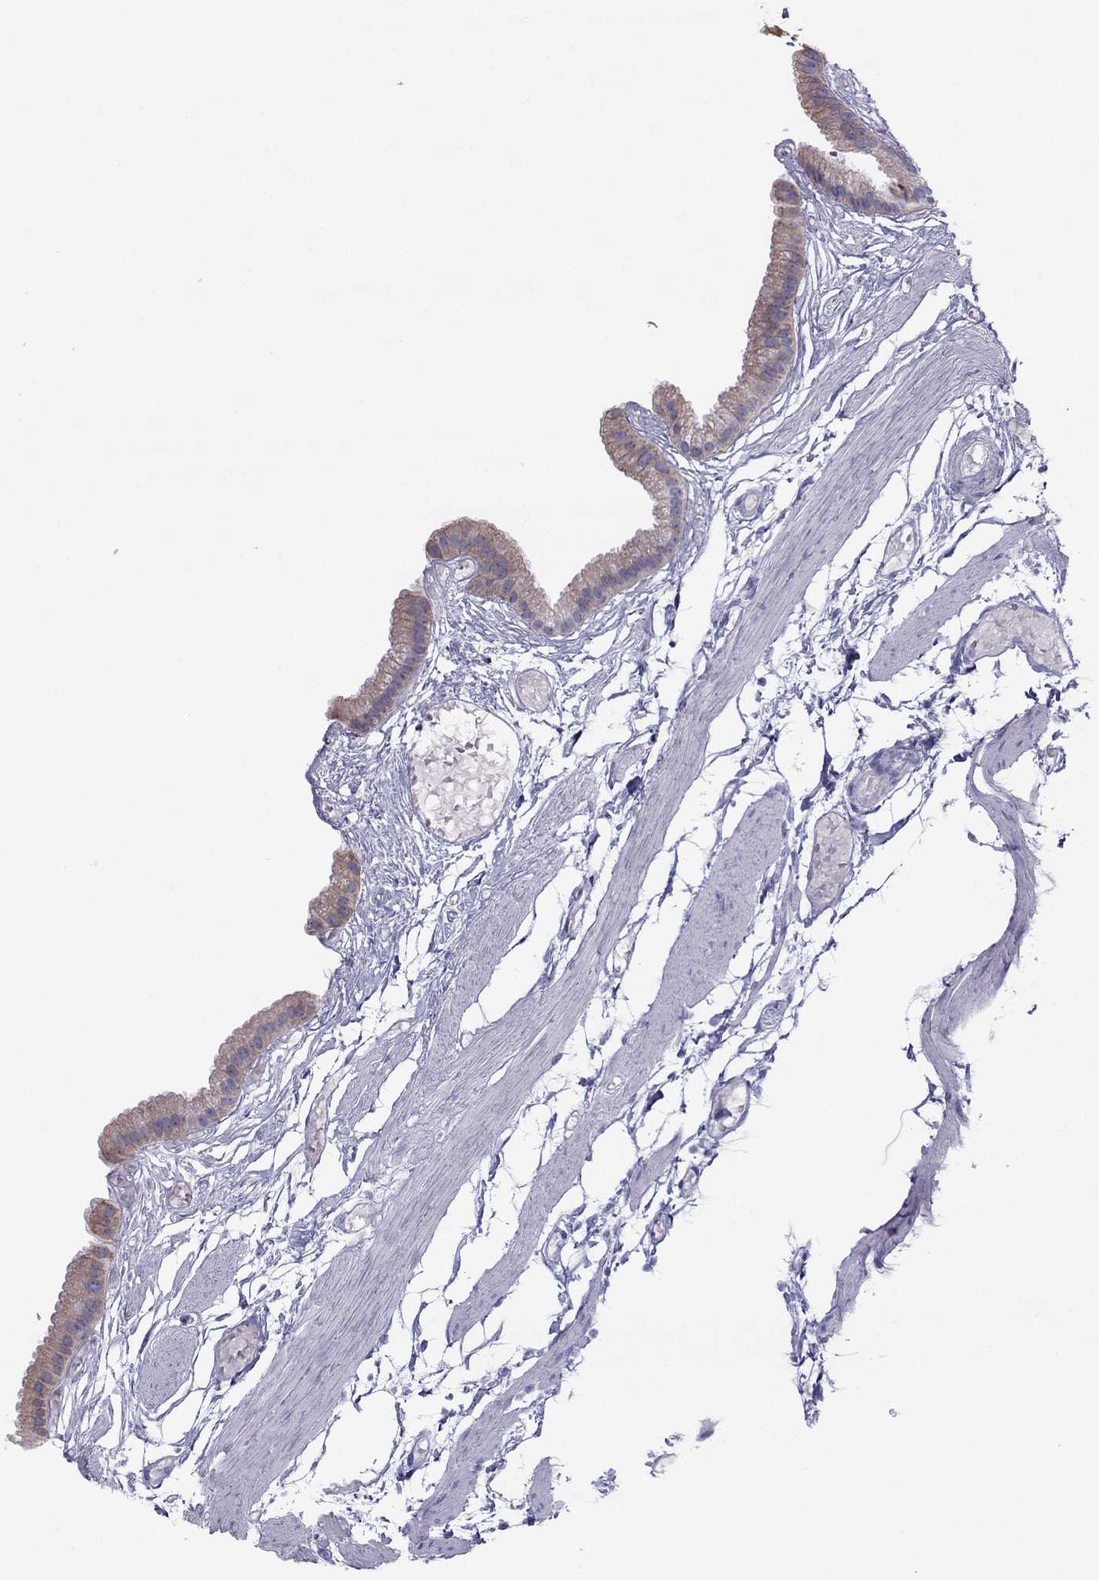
{"staining": {"intensity": "weak", "quantity": ">75%", "location": "cytoplasmic/membranous"}, "tissue": "gallbladder", "cell_type": "Glandular cells", "image_type": "normal", "snomed": [{"axis": "morphology", "description": "Normal tissue, NOS"}, {"axis": "topography", "description": "Gallbladder"}], "caption": "Weak cytoplasmic/membranous expression is appreciated in approximately >75% of glandular cells in normal gallbladder. (brown staining indicates protein expression, while blue staining denotes nuclei).", "gene": "MAEL", "patient": {"sex": "female", "age": 45}}